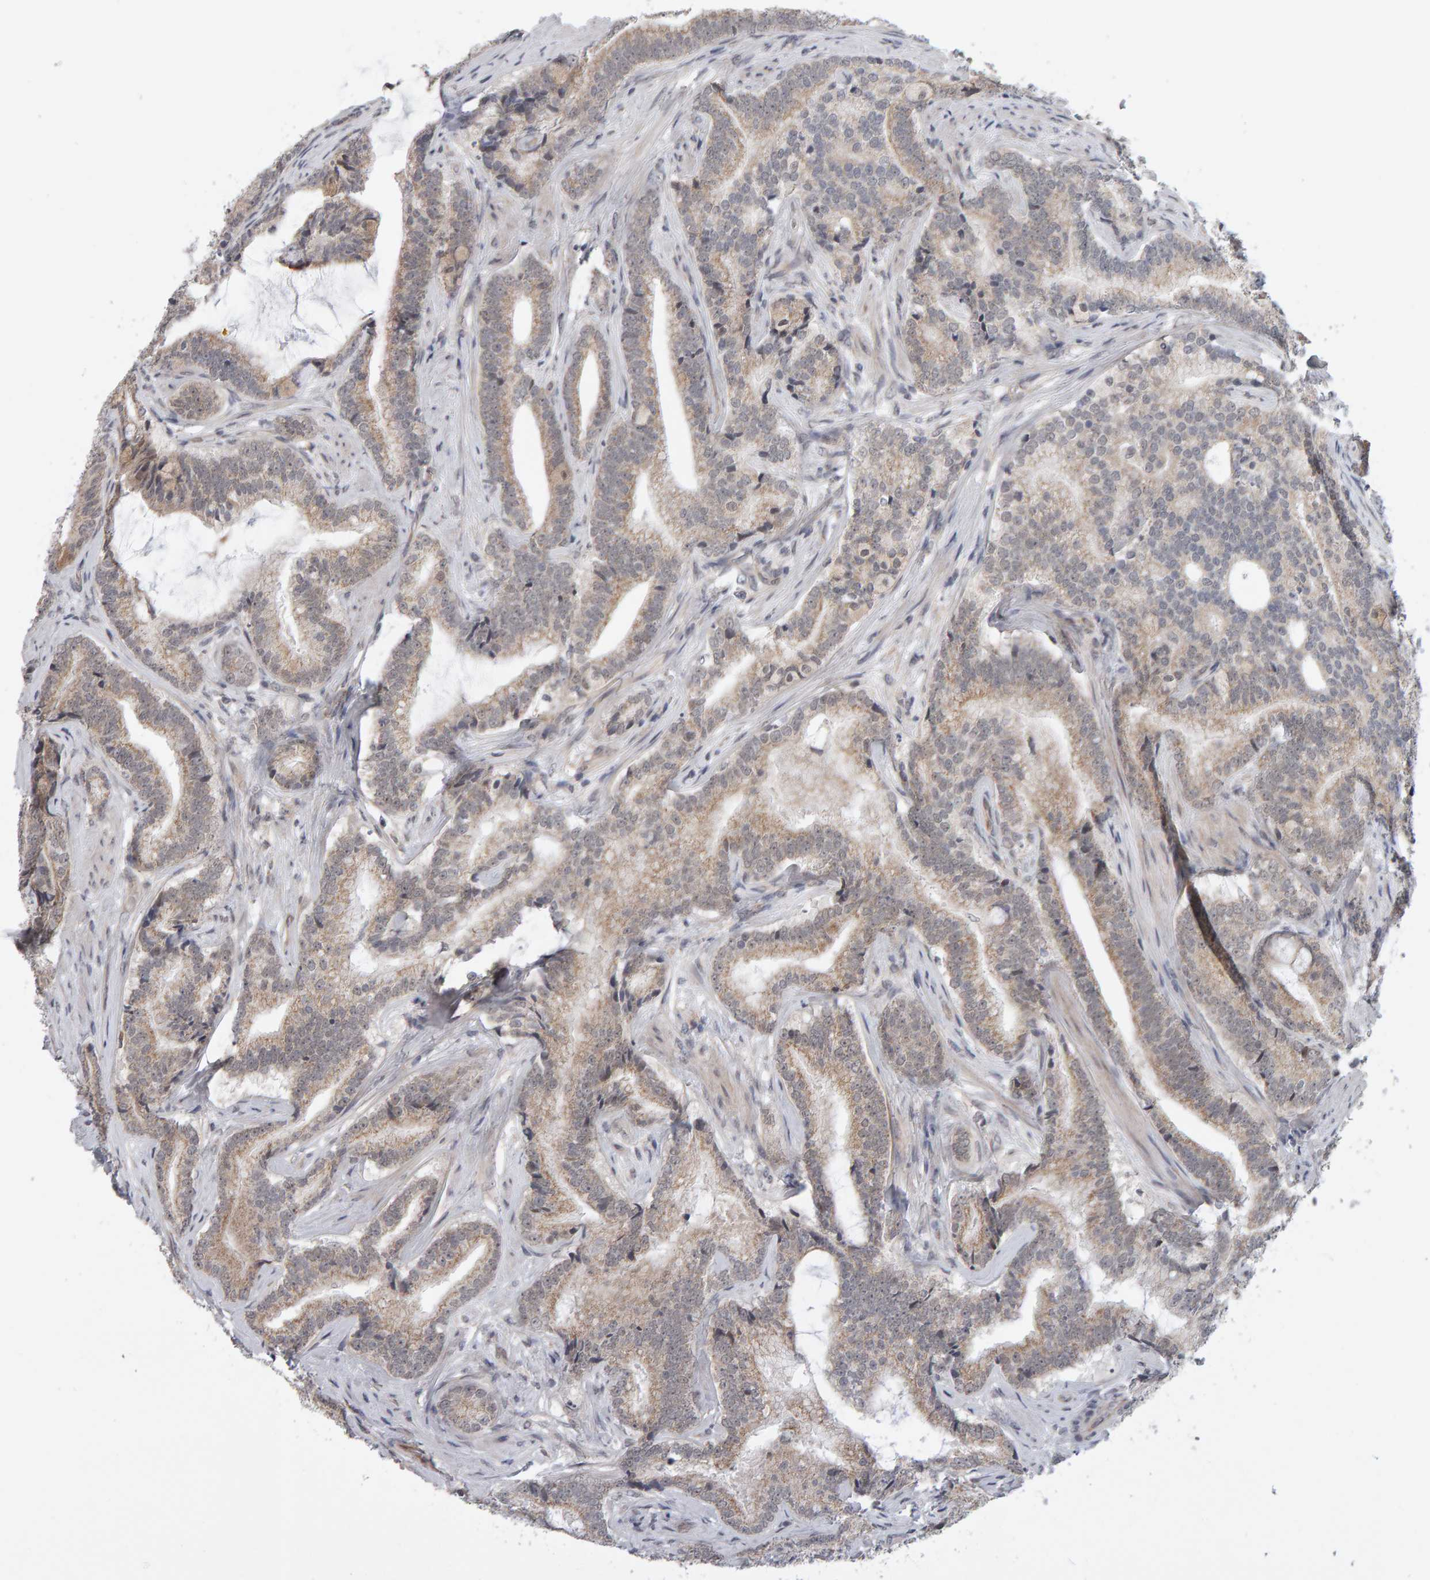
{"staining": {"intensity": "moderate", "quantity": ">75%", "location": "cytoplasmic/membranous"}, "tissue": "prostate cancer", "cell_type": "Tumor cells", "image_type": "cancer", "snomed": [{"axis": "morphology", "description": "Adenocarcinoma, High grade"}, {"axis": "topography", "description": "Prostate"}], "caption": "Tumor cells display medium levels of moderate cytoplasmic/membranous positivity in approximately >75% of cells in prostate adenocarcinoma (high-grade). (DAB IHC with brightfield microscopy, high magnification).", "gene": "DAP3", "patient": {"sex": "male", "age": 55}}